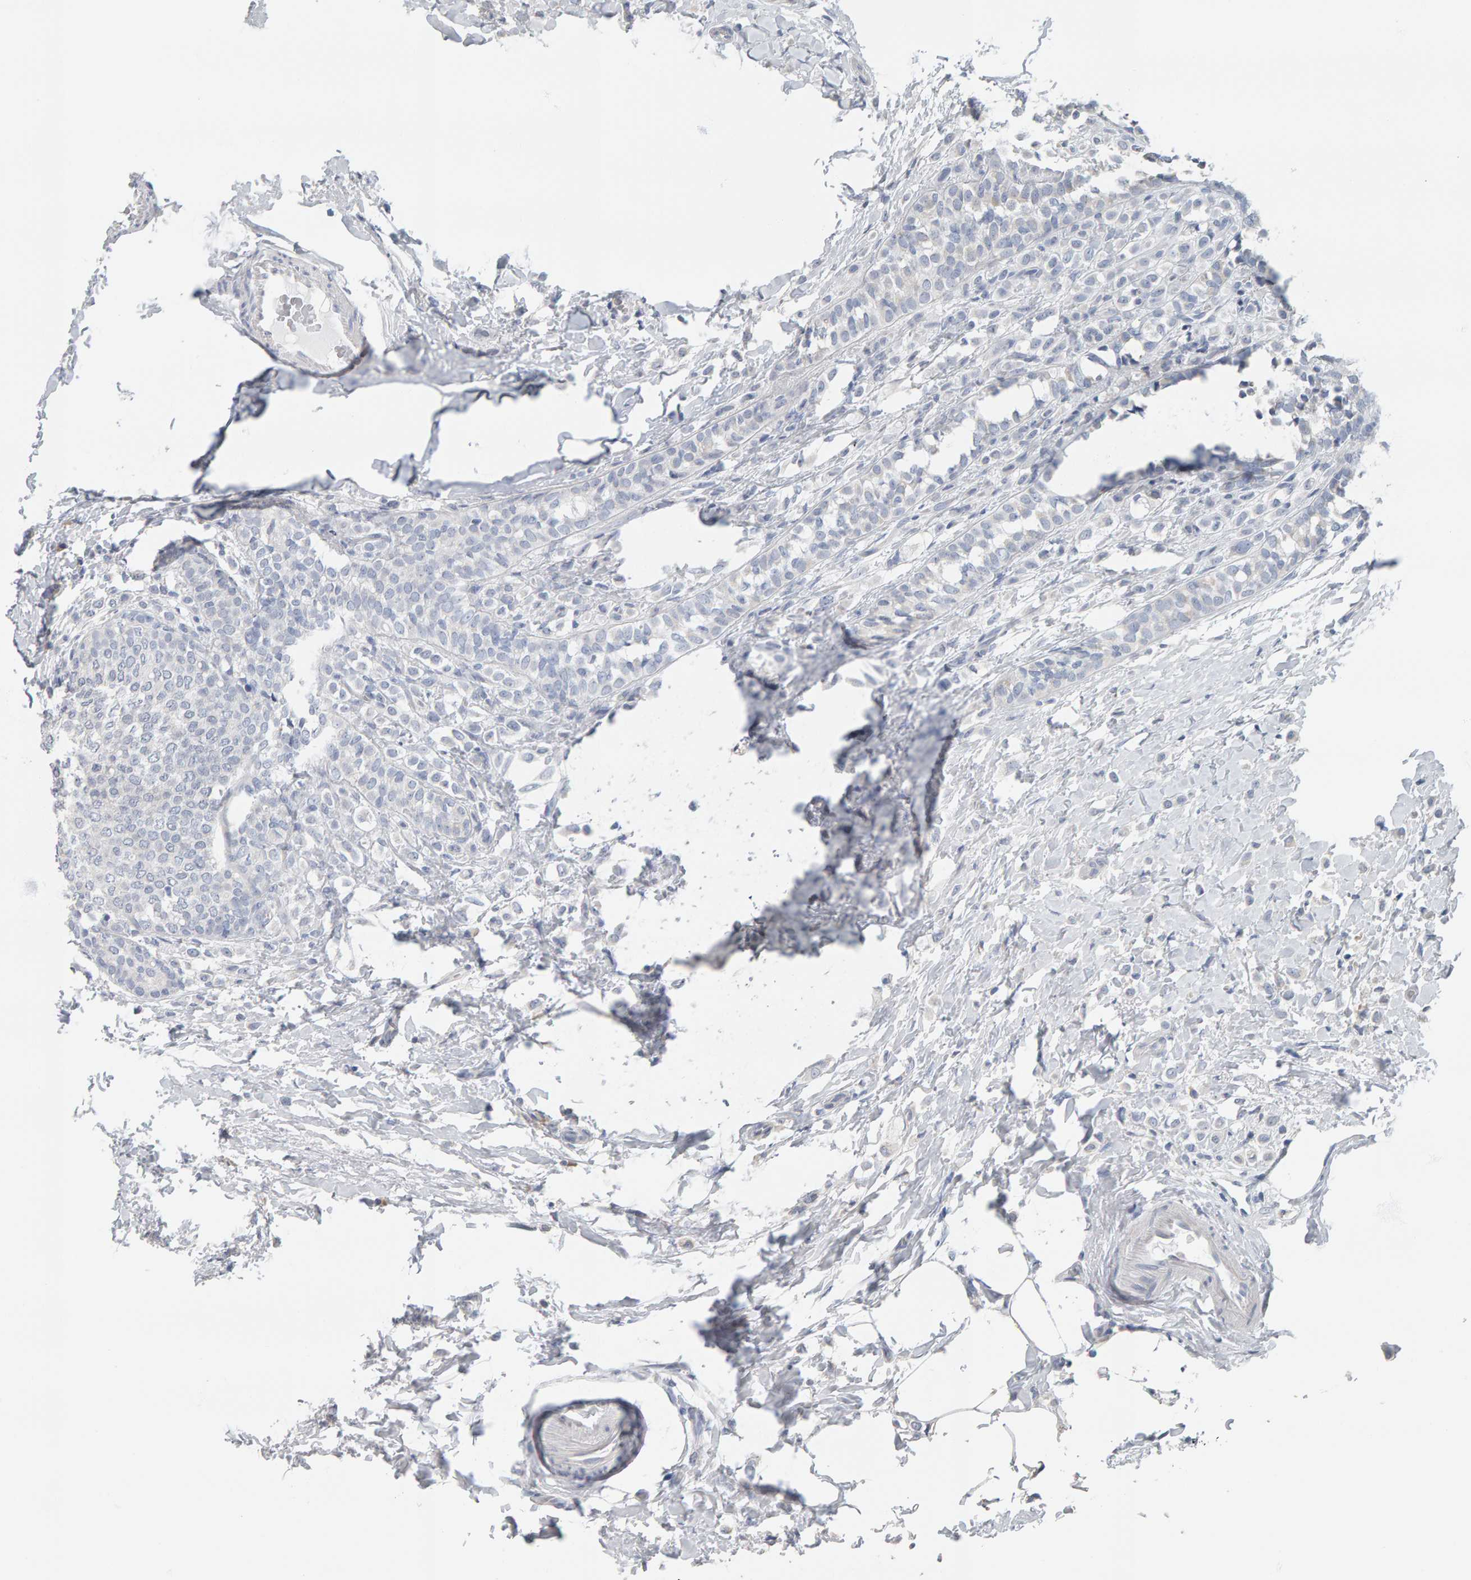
{"staining": {"intensity": "negative", "quantity": "none", "location": "none"}, "tissue": "breast cancer", "cell_type": "Tumor cells", "image_type": "cancer", "snomed": [{"axis": "morphology", "description": "Lobular carcinoma"}, {"axis": "topography", "description": "Breast"}], "caption": "Tumor cells are negative for brown protein staining in lobular carcinoma (breast). (Stains: DAB (3,3'-diaminobenzidine) immunohistochemistry (IHC) with hematoxylin counter stain, Microscopy: brightfield microscopy at high magnification).", "gene": "ADHFE1", "patient": {"sex": "female", "age": 50}}